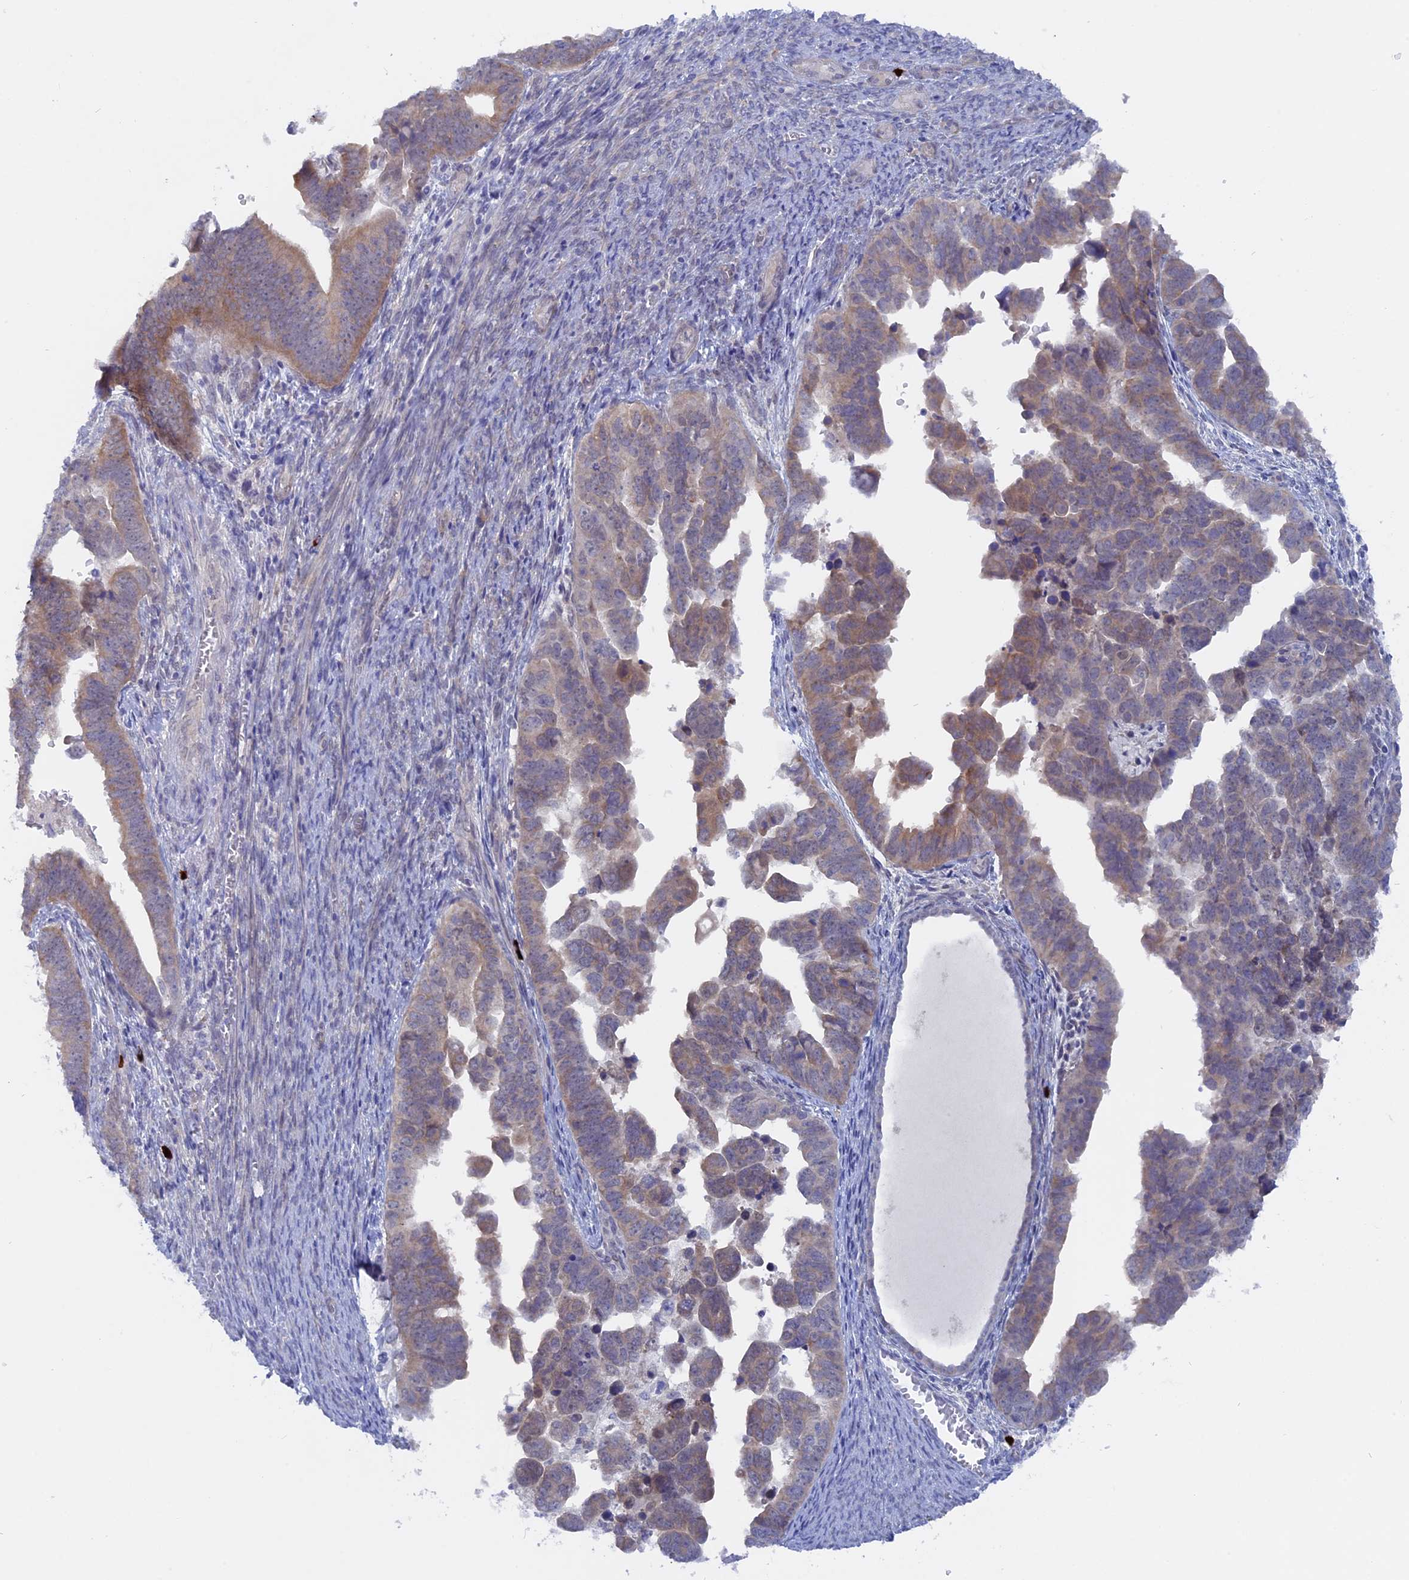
{"staining": {"intensity": "weak", "quantity": ">75%", "location": "cytoplasmic/membranous"}, "tissue": "endometrial cancer", "cell_type": "Tumor cells", "image_type": "cancer", "snomed": [{"axis": "morphology", "description": "Adenocarcinoma, NOS"}, {"axis": "topography", "description": "Endometrium"}], "caption": "Human endometrial adenocarcinoma stained for a protein (brown) shows weak cytoplasmic/membranous positive positivity in about >75% of tumor cells.", "gene": "DACT3", "patient": {"sex": "female", "age": 75}}